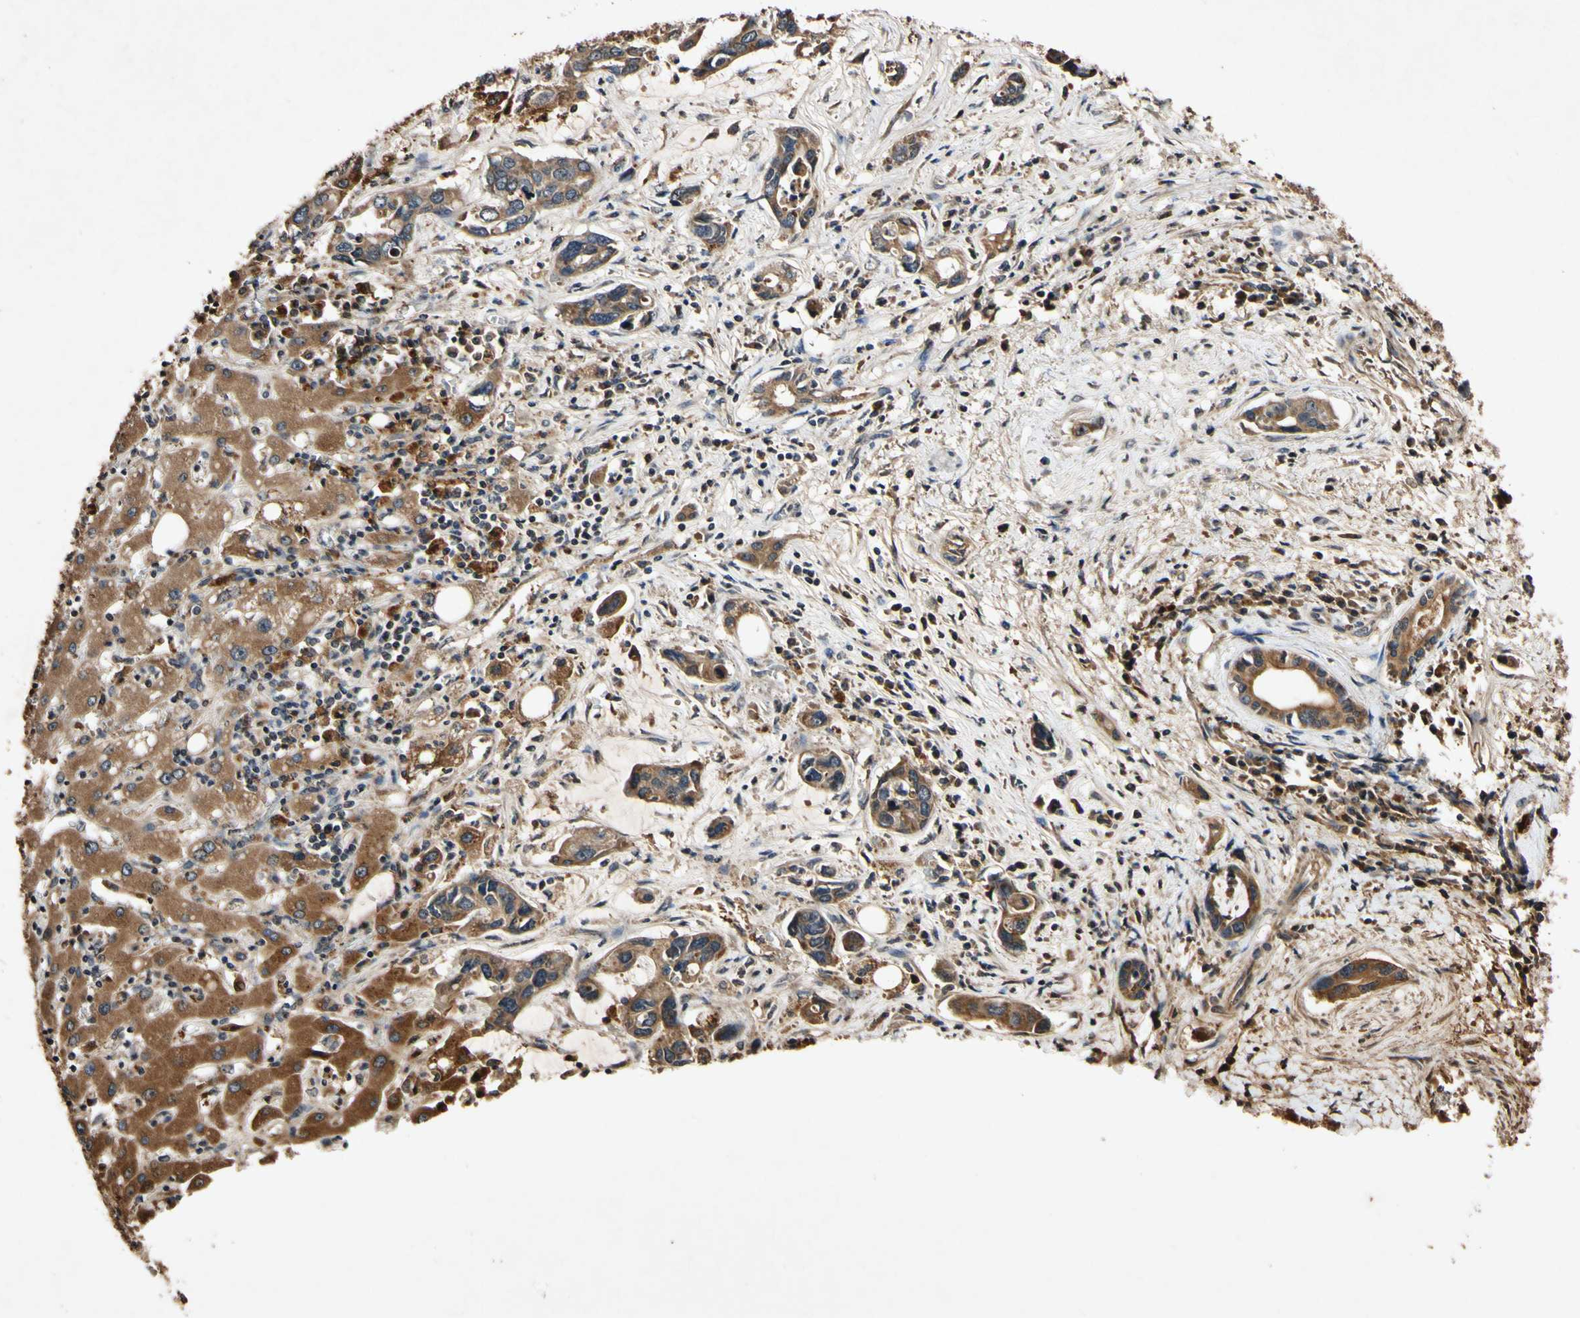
{"staining": {"intensity": "moderate", "quantity": ">75%", "location": "cytoplasmic/membranous"}, "tissue": "liver cancer", "cell_type": "Tumor cells", "image_type": "cancer", "snomed": [{"axis": "morphology", "description": "Cholangiocarcinoma"}, {"axis": "topography", "description": "Liver"}], "caption": "Human liver cholangiocarcinoma stained with a brown dye displays moderate cytoplasmic/membranous positive positivity in approximately >75% of tumor cells.", "gene": "PLAT", "patient": {"sex": "female", "age": 65}}